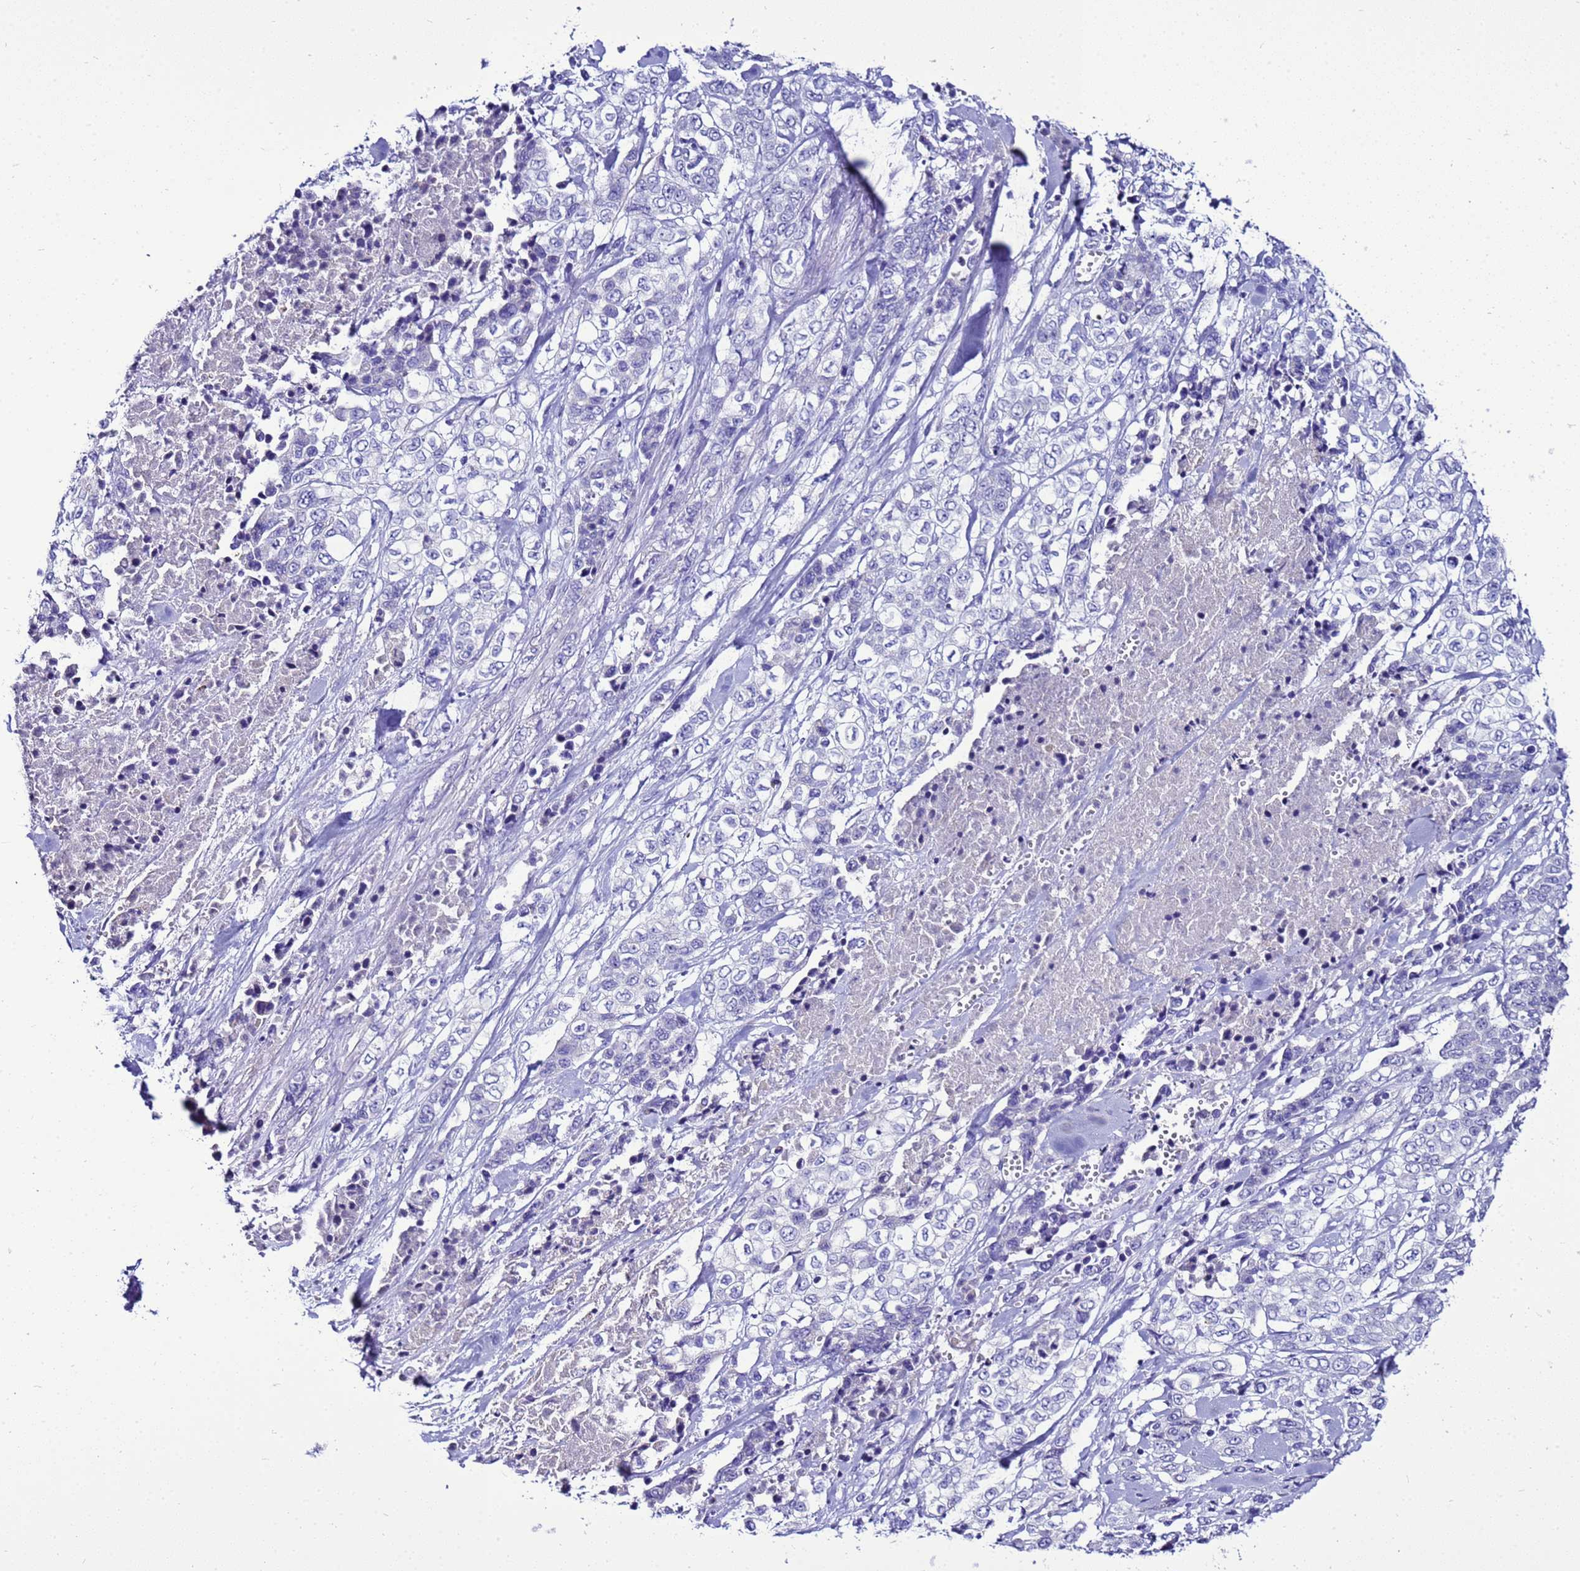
{"staining": {"intensity": "negative", "quantity": "none", "location": "none"}, "tissue": "stomach cancer", "cell_type": "Tumor cells", "image_type": "cancer", "snomed": [{"axis": "morphology", "description": "Adenocarcinoma, NOS"}, {"axis": "topography", "description": "Stomach, upper"}], "caption": "Tumor cells are negative for brown protein staining in stomach cancer (adenocarcinoma).", "gene": "BEST2", "patient": {"sex": "male", "age": 62}}